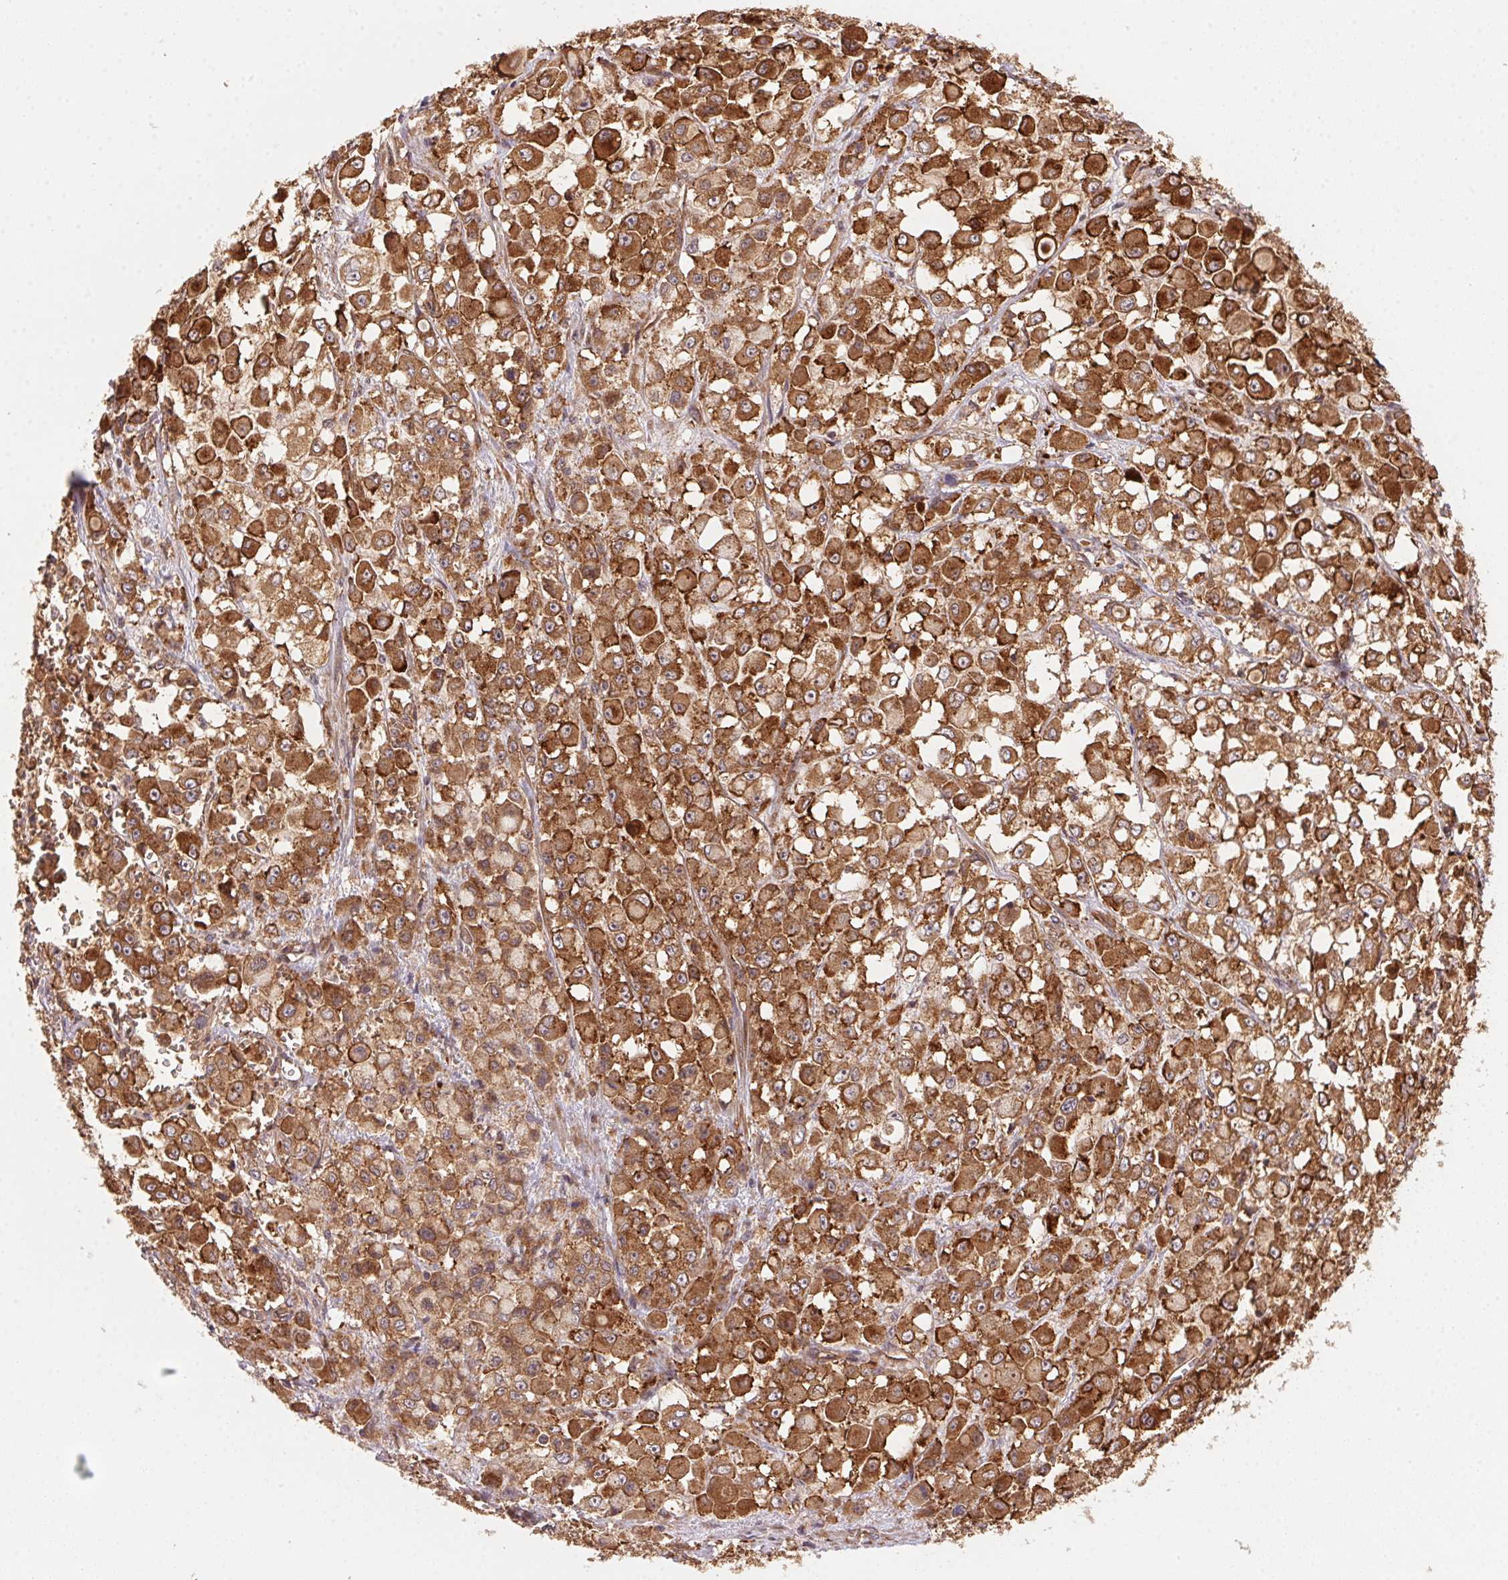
{"staining": {"intensity": "strong", "quantity": ">75%", "location": "cytoplasmic/membranous"}, "tissue": "stomach cancer", "cell_type": "Tumor cells", "image_type": "cancer", "snomed": [{"axis": "morphology", "description": "Adenocarcinoma, NOS"}, {"axis": "topography", "description": "Stomach"}], "caption": "Protein positivity by immunohistochemistry exhibits strong cytoplasmic/membranous positivity in about >75% of tumor cells in stomach adenocarcinoma.", "gene": "USE1", "patient": {"sex": "female", "age": 76}}